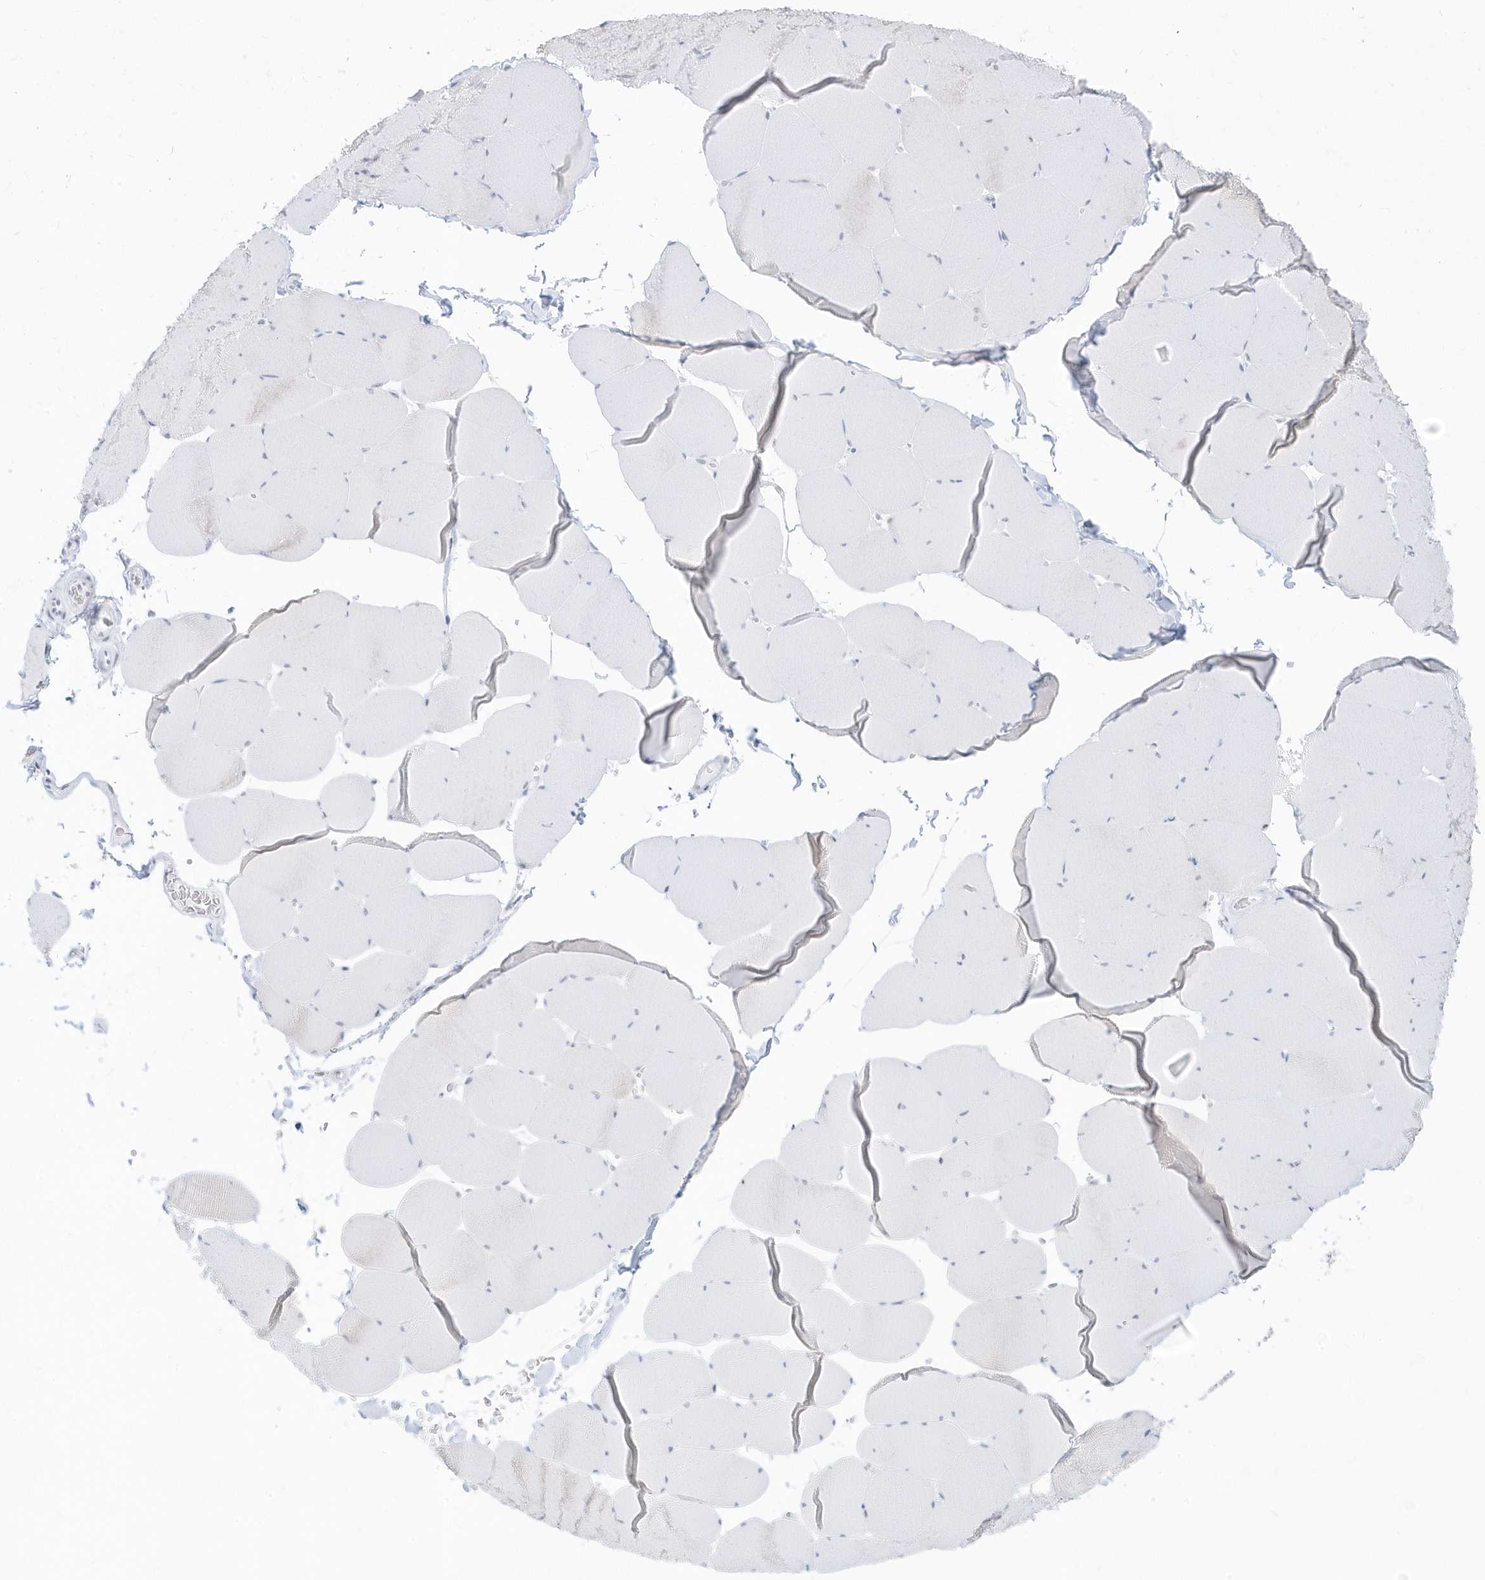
{"staining": {"intensity": "negative", "quantity": "none", "location": "none"}, "tissue": "skeletal muscle", "cell_type": "Myocytes", "image_type": "normal", "snomed": [{"axis": "morphology", "description": "Normal tissue, NOS"}, {"axis": "topography", "description": "Skeletal muscle"}, {"axis": "topography", "description": "Head-Neck"}], "caption": "This is a photomicrograph of immunohistochemistry (IHC) staining of unremarkable skeletal muscle, which shows no expression in myocytes. (DAB immunohistochemistry (IHC) with hematoxylin counter stain).", "gene": "PLEKHN1", "patient": {"sex": "male", "age": 66}}